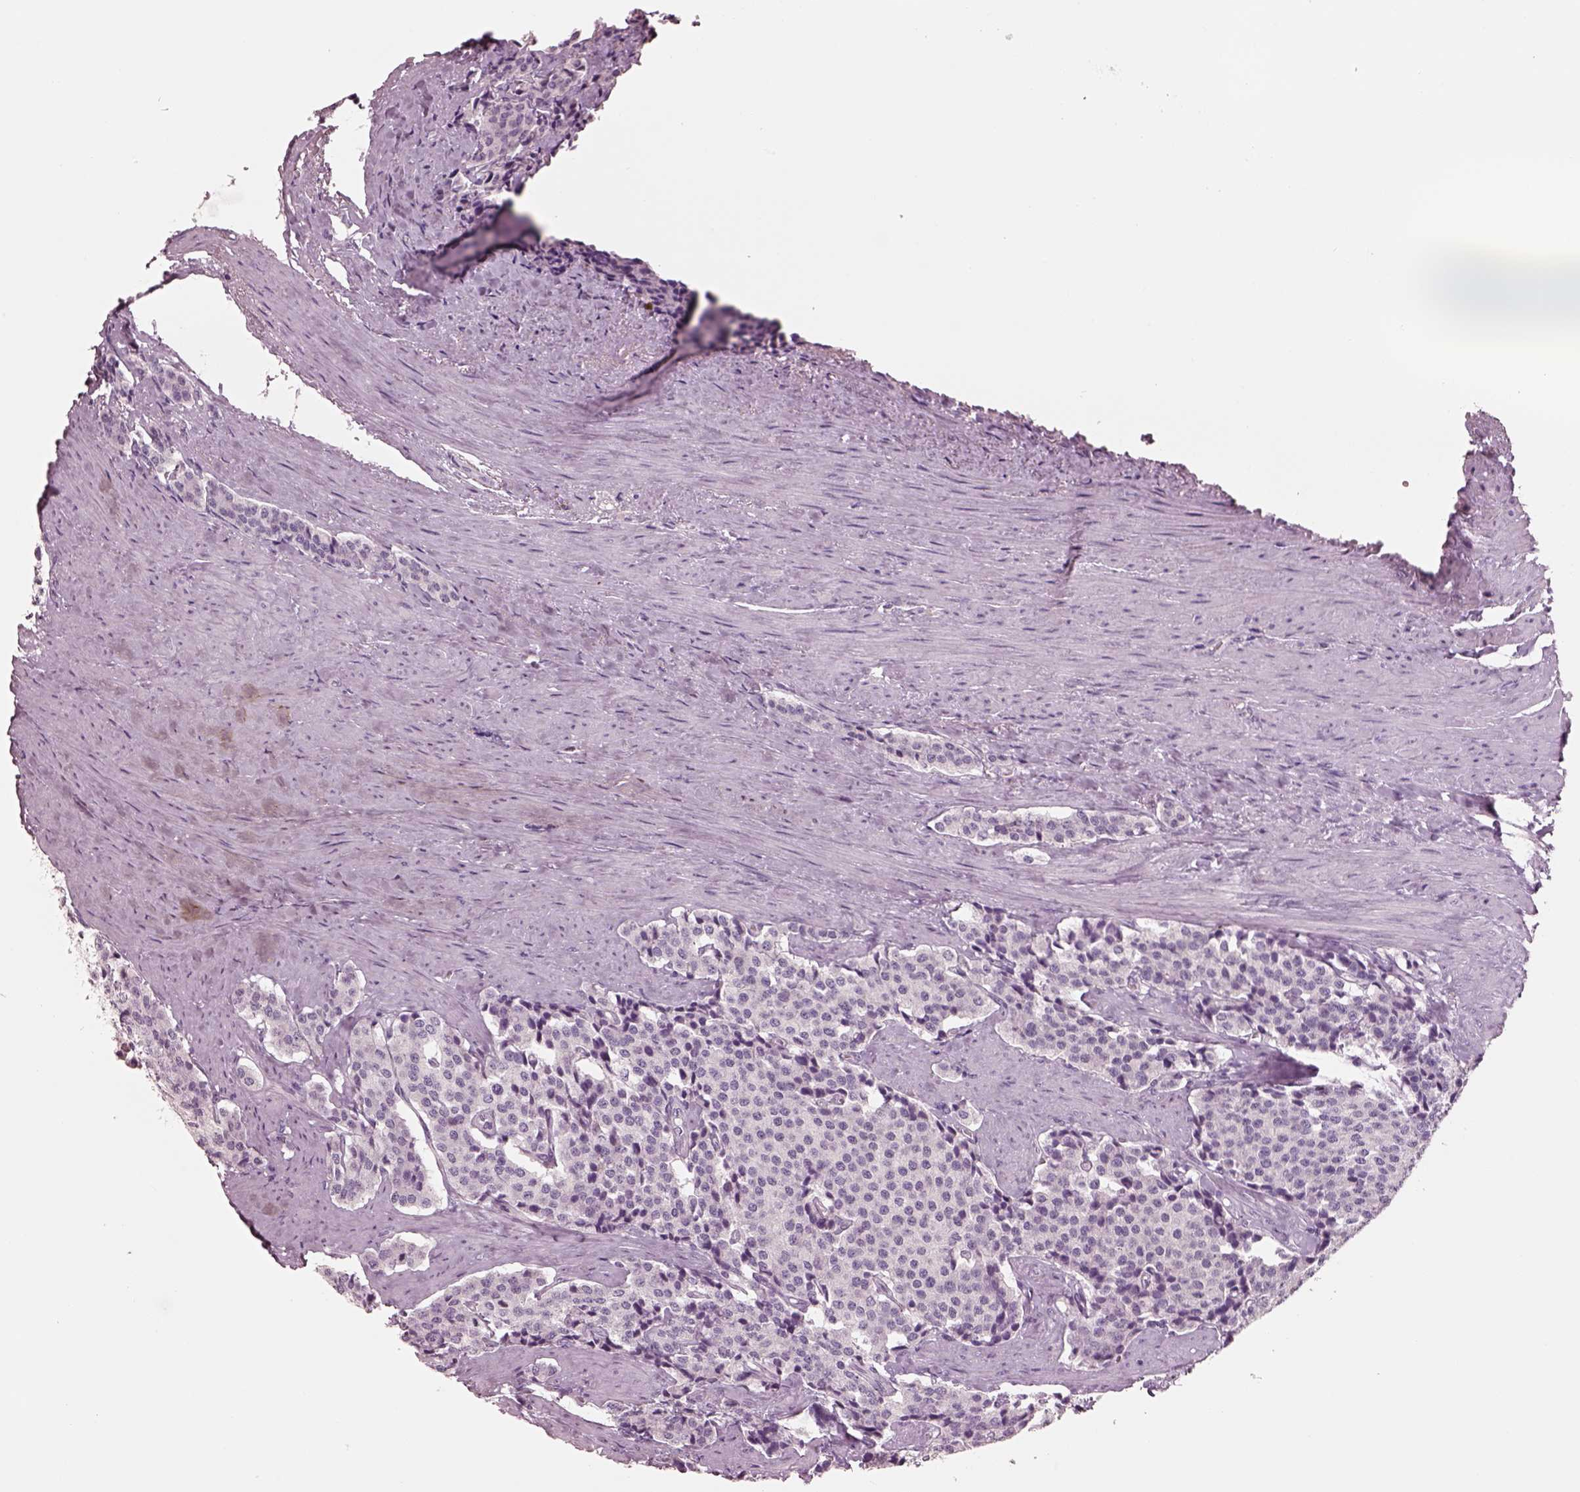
{"staining": {"intensity": "negative", "quantity": "none", "location": "none"}, "tissue": "carcinoid", "cell_type": "Tumor cells", "image_type": "cancer", "snomed": [{"axis": "morphology", "description": "Carcinoid, malignant, NOS"}, {"axis": "topography", "description": "Small intestine"}], "caption": "A photomicrograph of carcinoid stained for a protein shows no brown staining in tumor cells.", "gene": "ELSPBP1", "patient": {"sex": "female", "age": 58}}